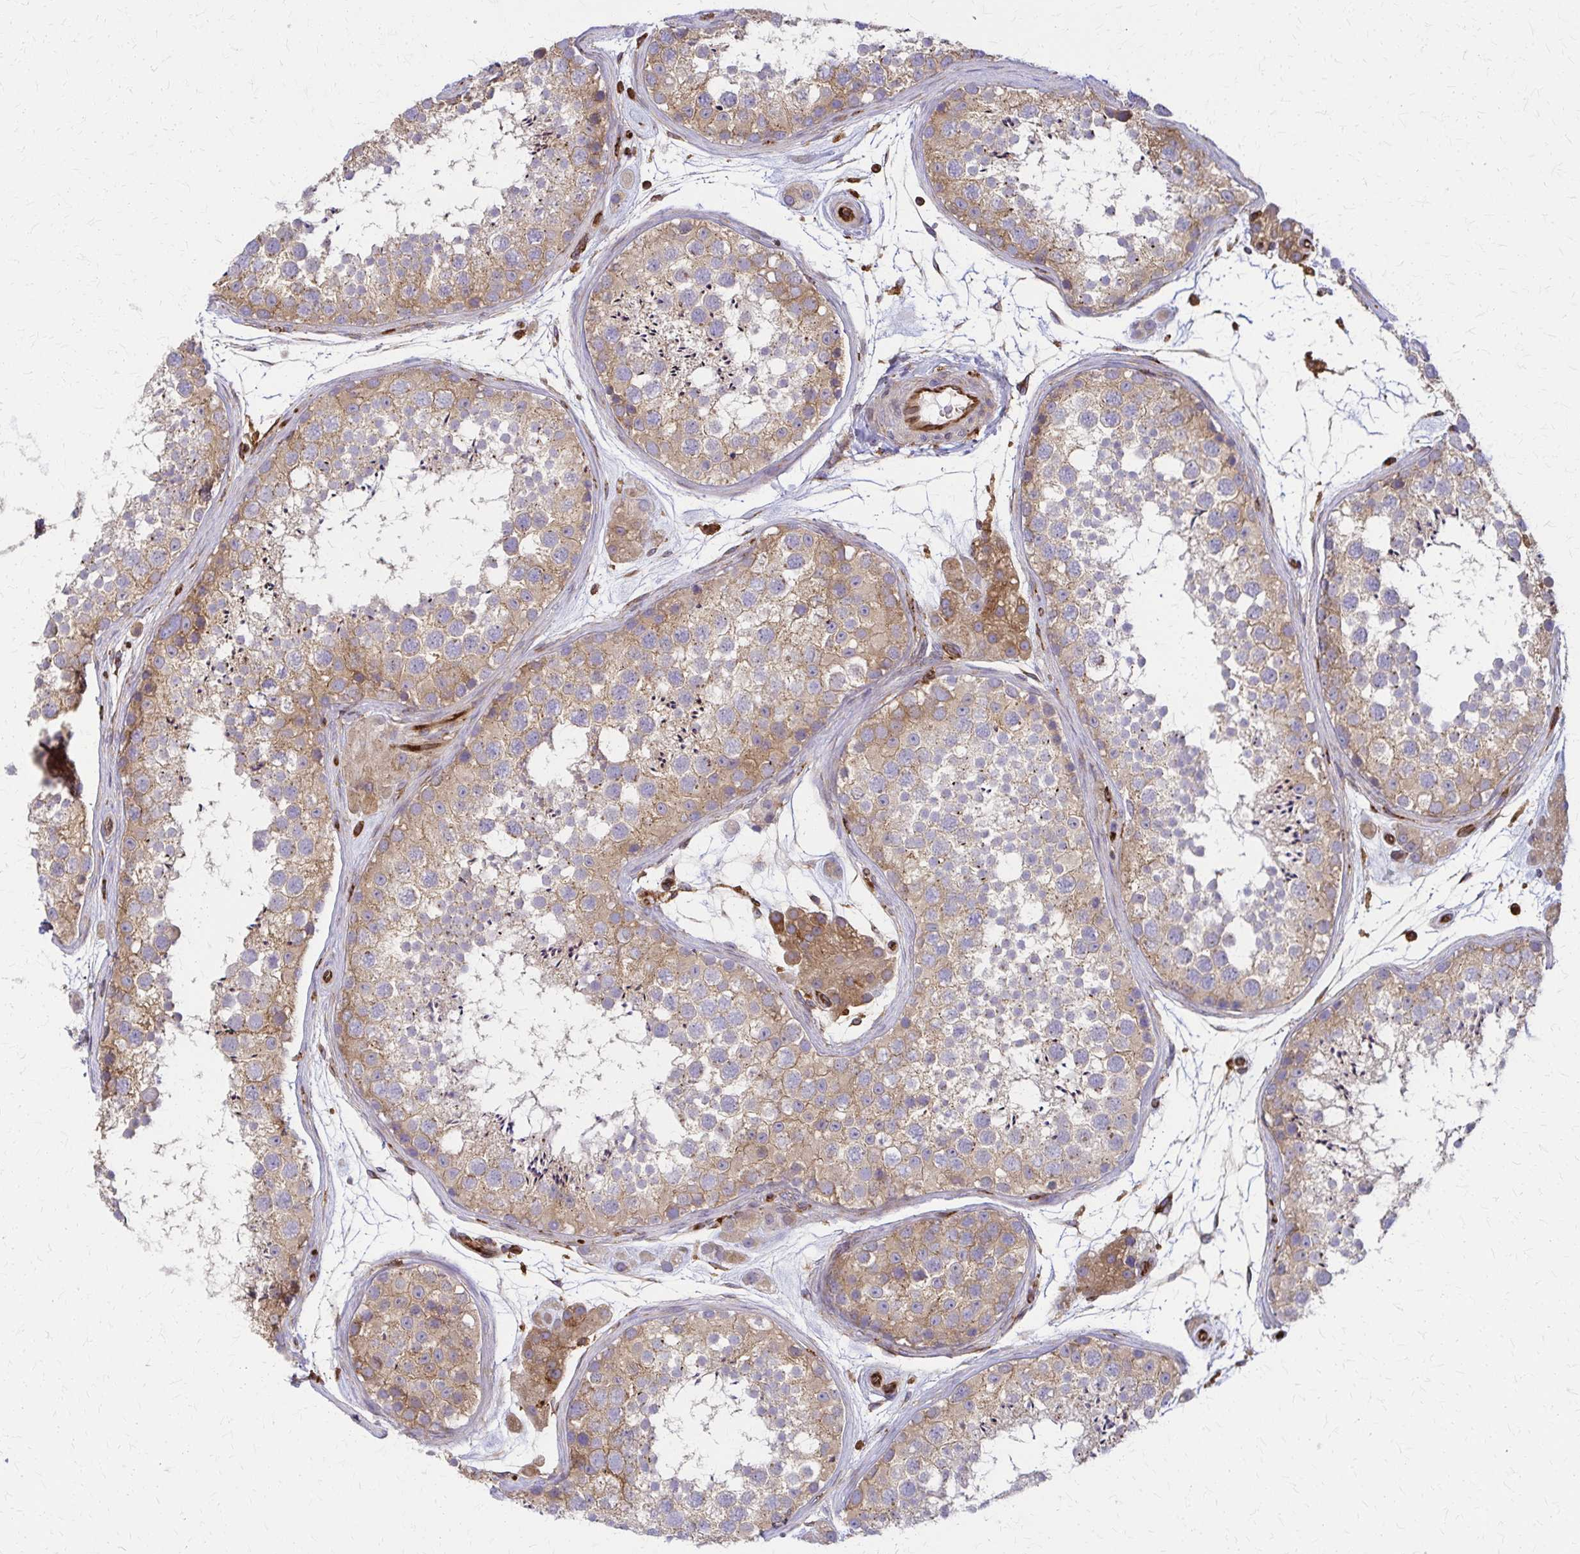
{"staining": {"intensity": "moderate", "quantity": "25%-75%", "location": "cytoplasmic/membranous"}, "tissue": "testis", "cell_type": "Cells in seminiferous ducts", "image_type": "normal", "snomed": [{"axis": "morphology", "description": "Normal tissue, NOS"}, {"axis": "topography", "description": "Testis"}], "caption": "Immunohistochemistry (IHC) of unremarkable testis exhibits medium levels of moderate cytoplasmic/membranous positivity in about 25%-75% of cells in seminiferous ducts.", "gene": "WASF2", "patient": {"sex": "male", "age": 41}}